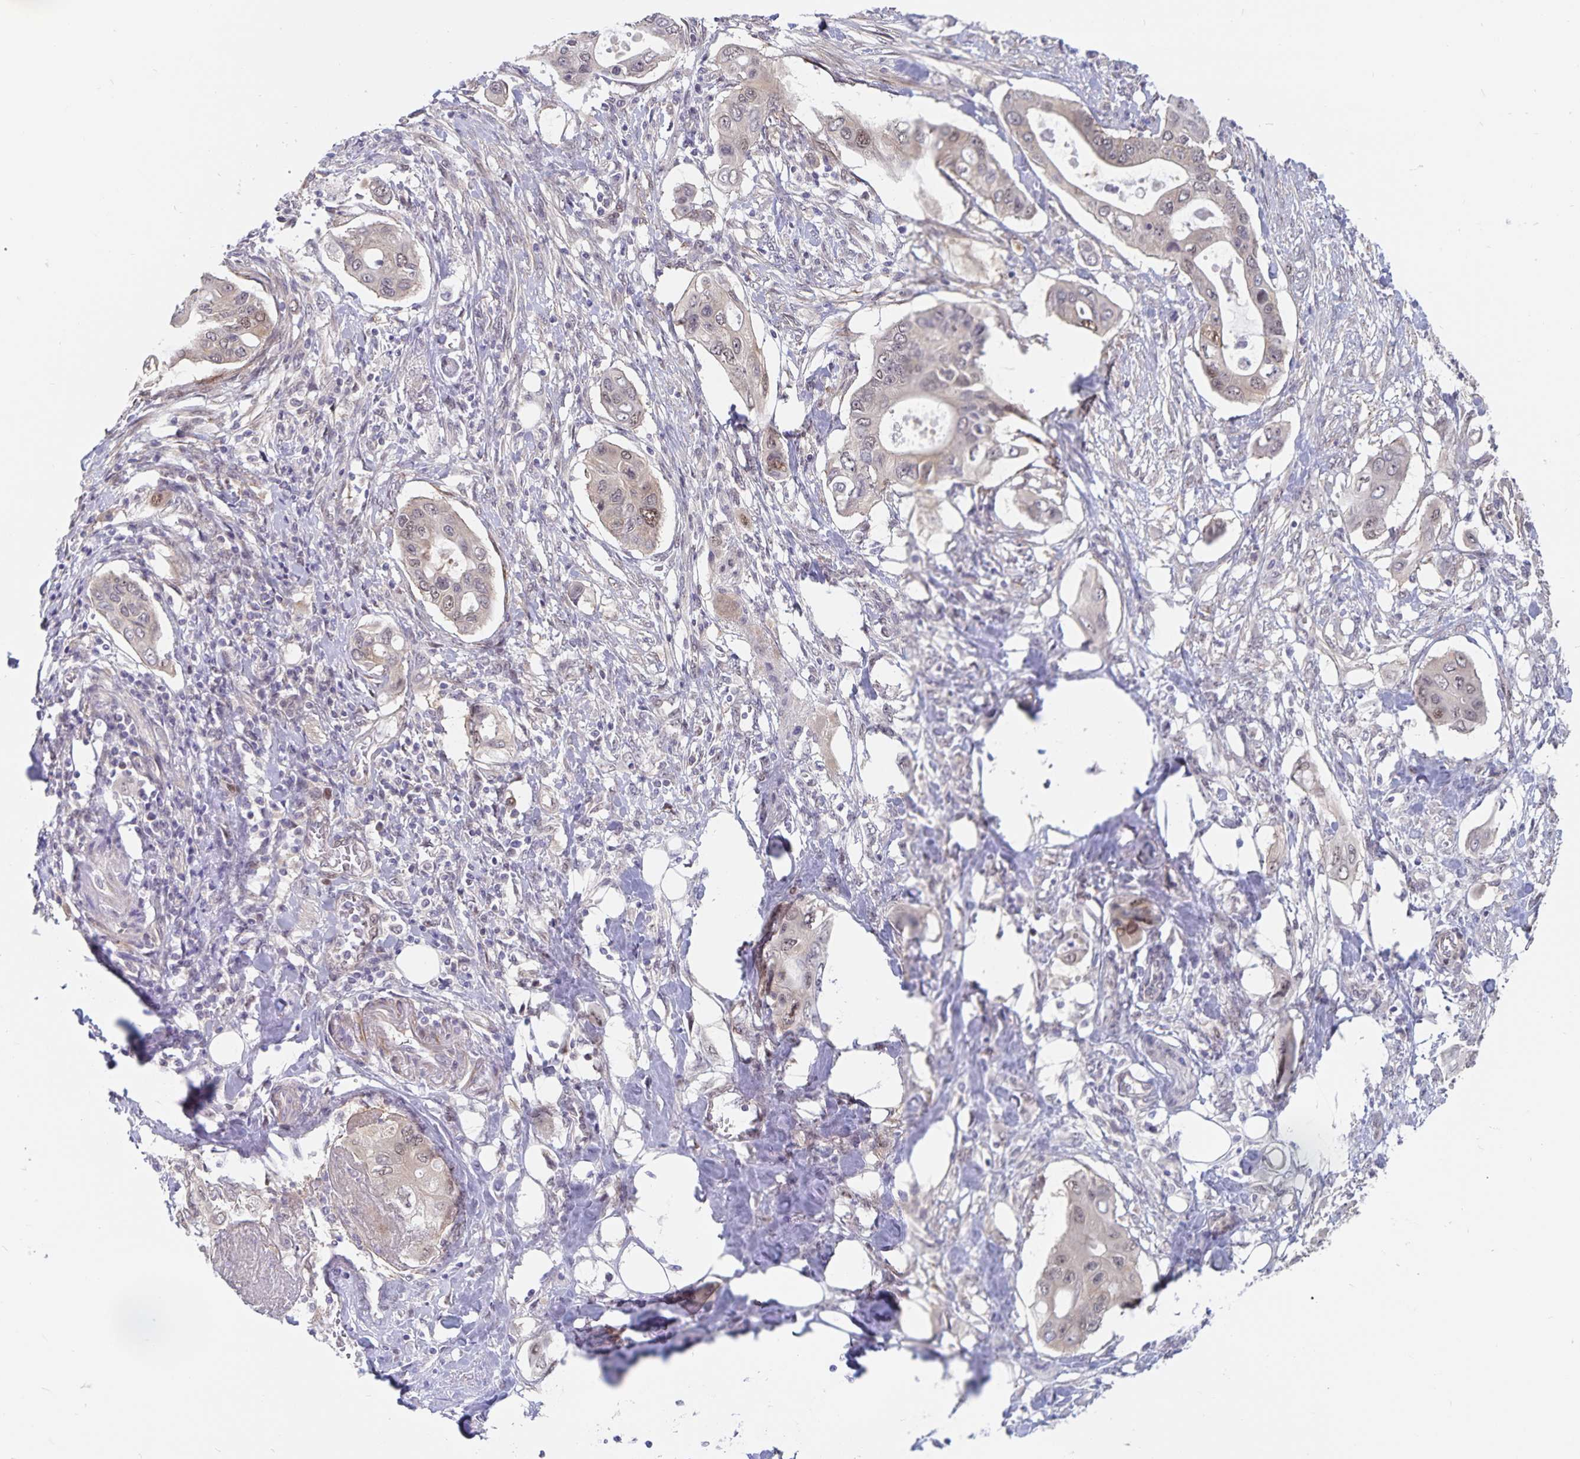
{"staining": {"intensity": "weak", "quantity": "<25%", "location": "cytoplasmic/membranous,nuclear"}, "tissue": "pancreatic cancer", "cell_type": "Tumor cells", "image_type": "cancer", "snomed": [{"axis": "morphology", "description": "Adenocarcinoma, NOS"}, {"axis": "topography", "description": "Pancreas"}], "caption": "An immunohistochemistry (IHC) photomicrograph of adenocarcinoma (pancreatic) is shown. There is no staining in tumor cells of adenocarcinoma (pancreatic).", "gene": "BAG6", "patient": {"sex": "female", "age": 63}}